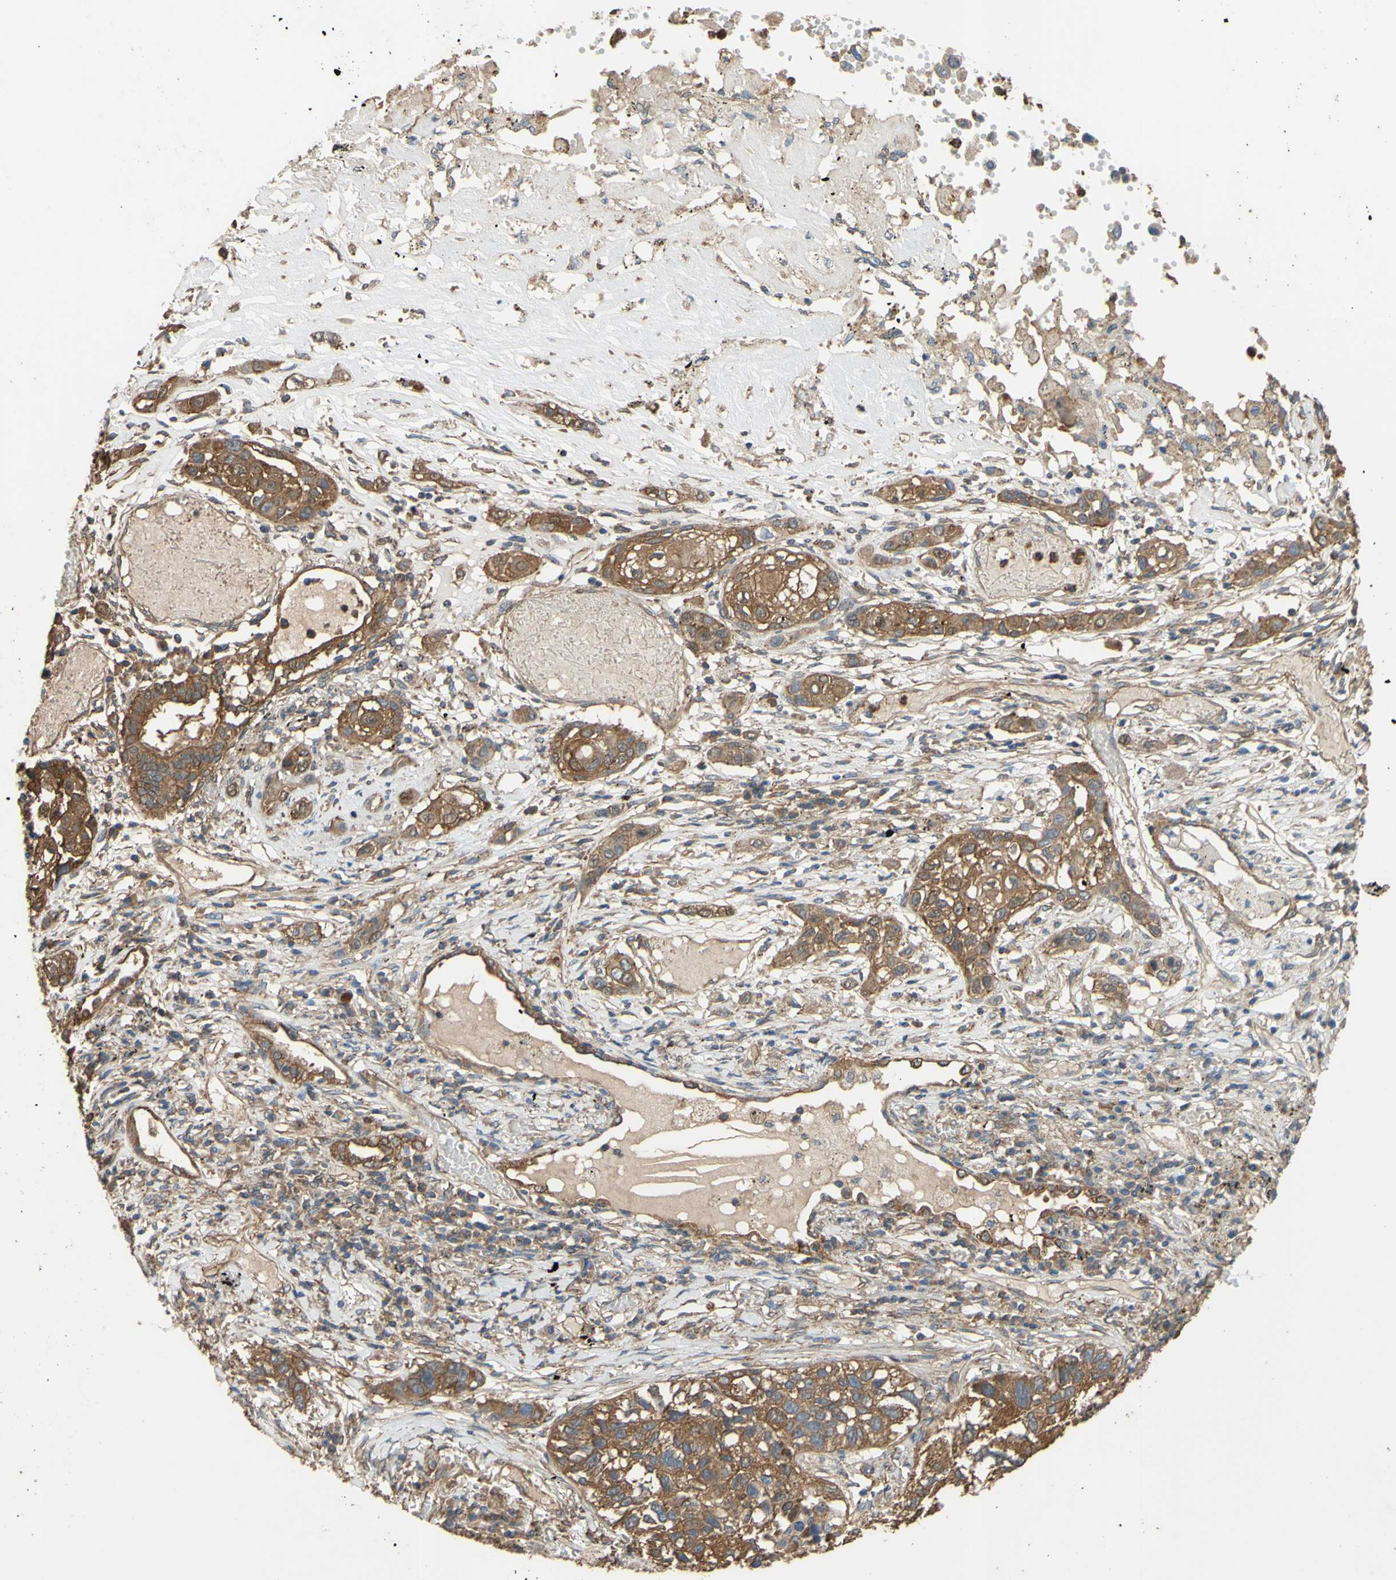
{"staining": {"intensity": "moderate", "quantity": ">75%", "location": "cytoplasmic/membranous"}, "tissue": "lung cancer", "cell_type": "Tumor cells", "image_type": "cancer", "snomed": [{"axis": "morphology", "description": "Squamous cell carcinoma, NOS"}, {"axis": "topography", "description": "Lung"}], "caption": "A photomicrograph of lung cancer stained for a protein shows moderate cytoplasmic/membranous brown staining in tumor cells.", "gene": "CTTN", "patient": {"sex": "male", "age": 71}}